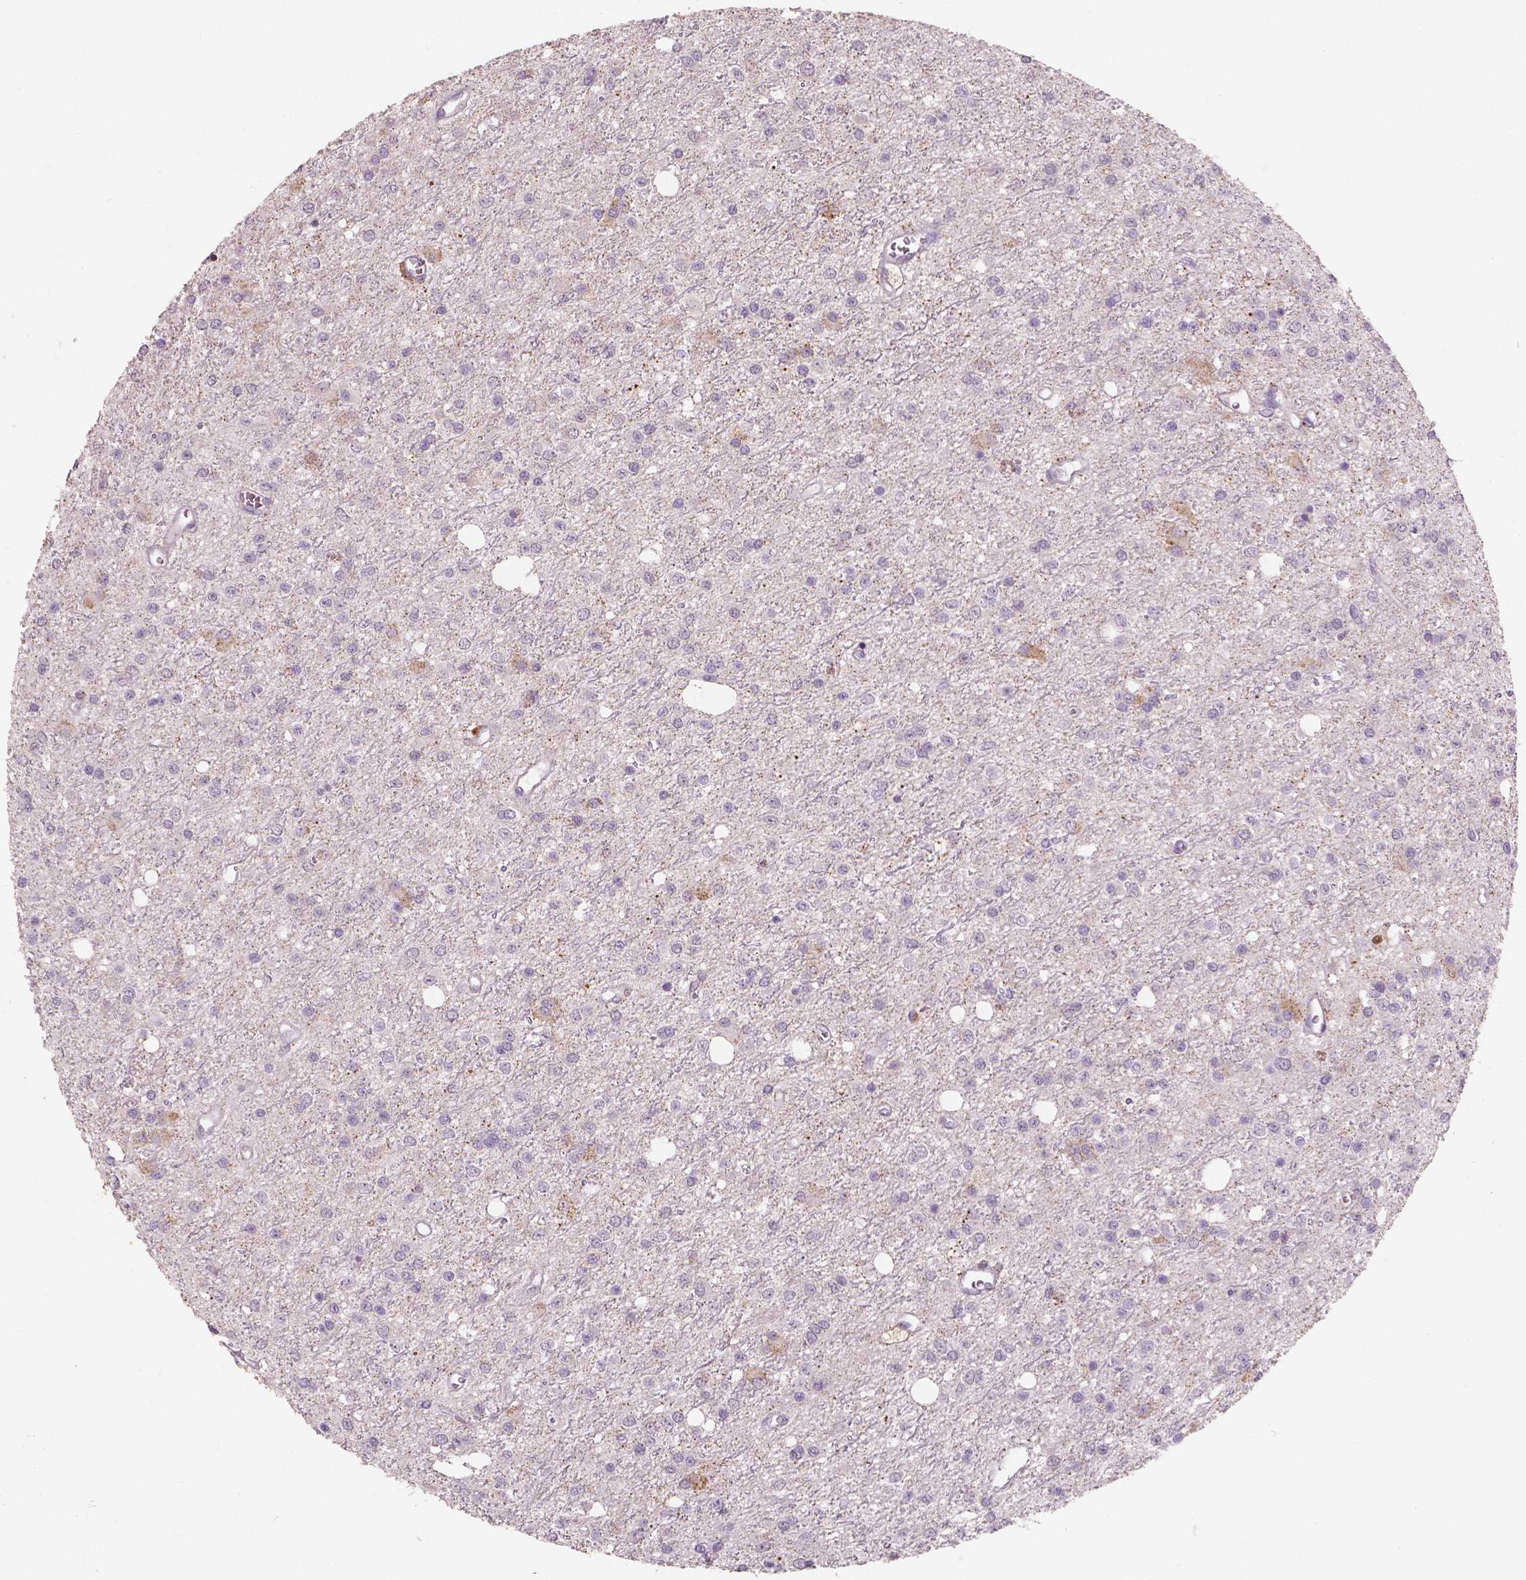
{"staining": {"intensity": "negative", "quantity": "none", "location": "none"}, "tissue": "glioma", "cell_type": "Tumor cells", "image_type": "cancer", "snomed": [{"axis": "morphology", "description": "Glioma, malignant, Low grade"}, {"axis": "topography", "description": "Brain"}], "caption": "Tumor cells are negative for protein expression in human malignant low-grade glioma.", "gene": "S100A4", "patient": {"sex": "female", "age": 45}}